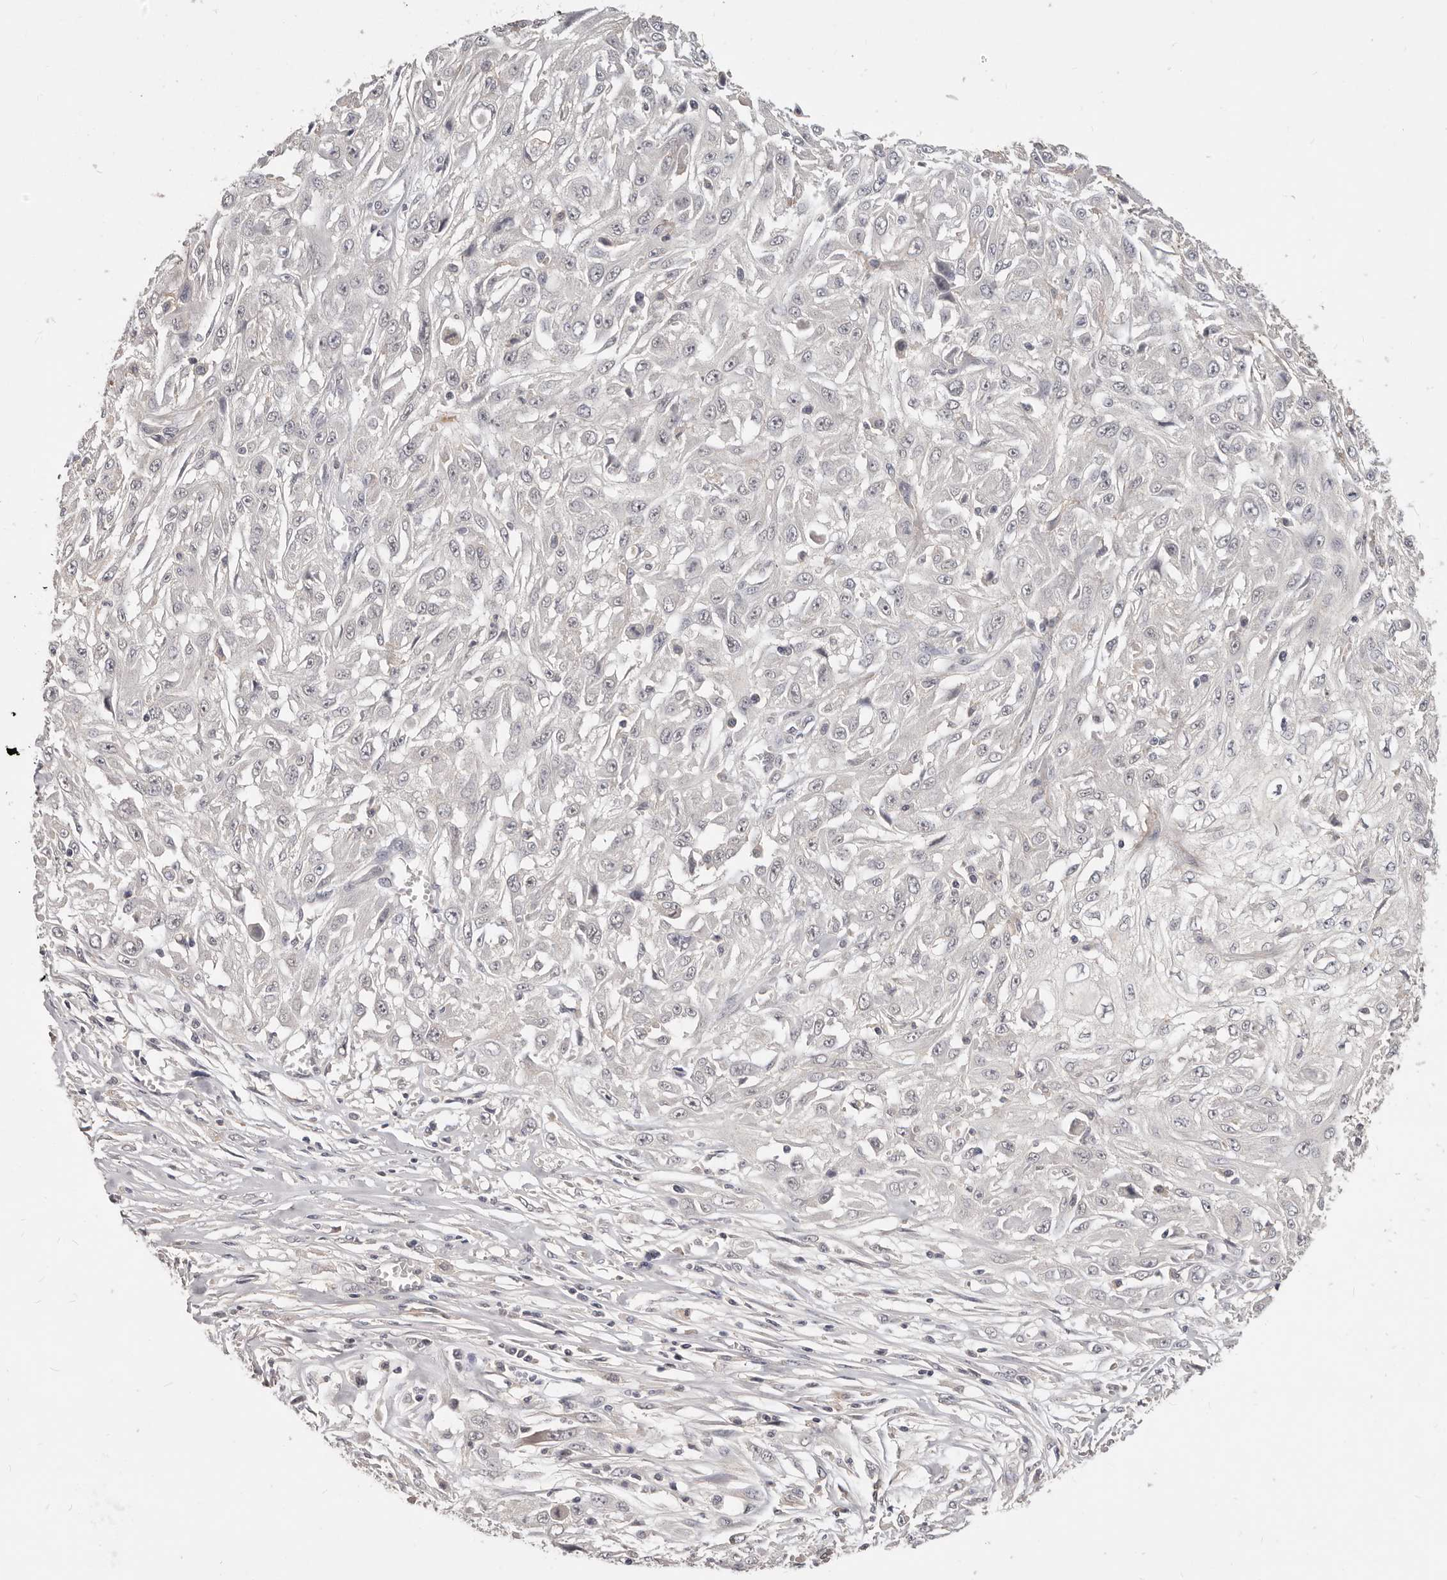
{"staining": {"intensity": "negative", "quantity": "none", "location": "none"}, "tissue": "skin cancer", "cell_type": "Tumor cells", "image_type": "cancer", "snomed": [{"axis": "morphology", "description": "Squamous cell carcinoma, NOS"}, {"axis": "morphology", "description": "Squamous cell carcinoma, metastatic, NOS"}, {"axis": "topography", "description": "Skin"}, {"axis": "topography", "description": "Lymph node"}], "caption": "Tumor cells show no significant protein expression in skin cancer.", "gene": "TSPAN13", "patient": {"sex": "male", "age": 75}}